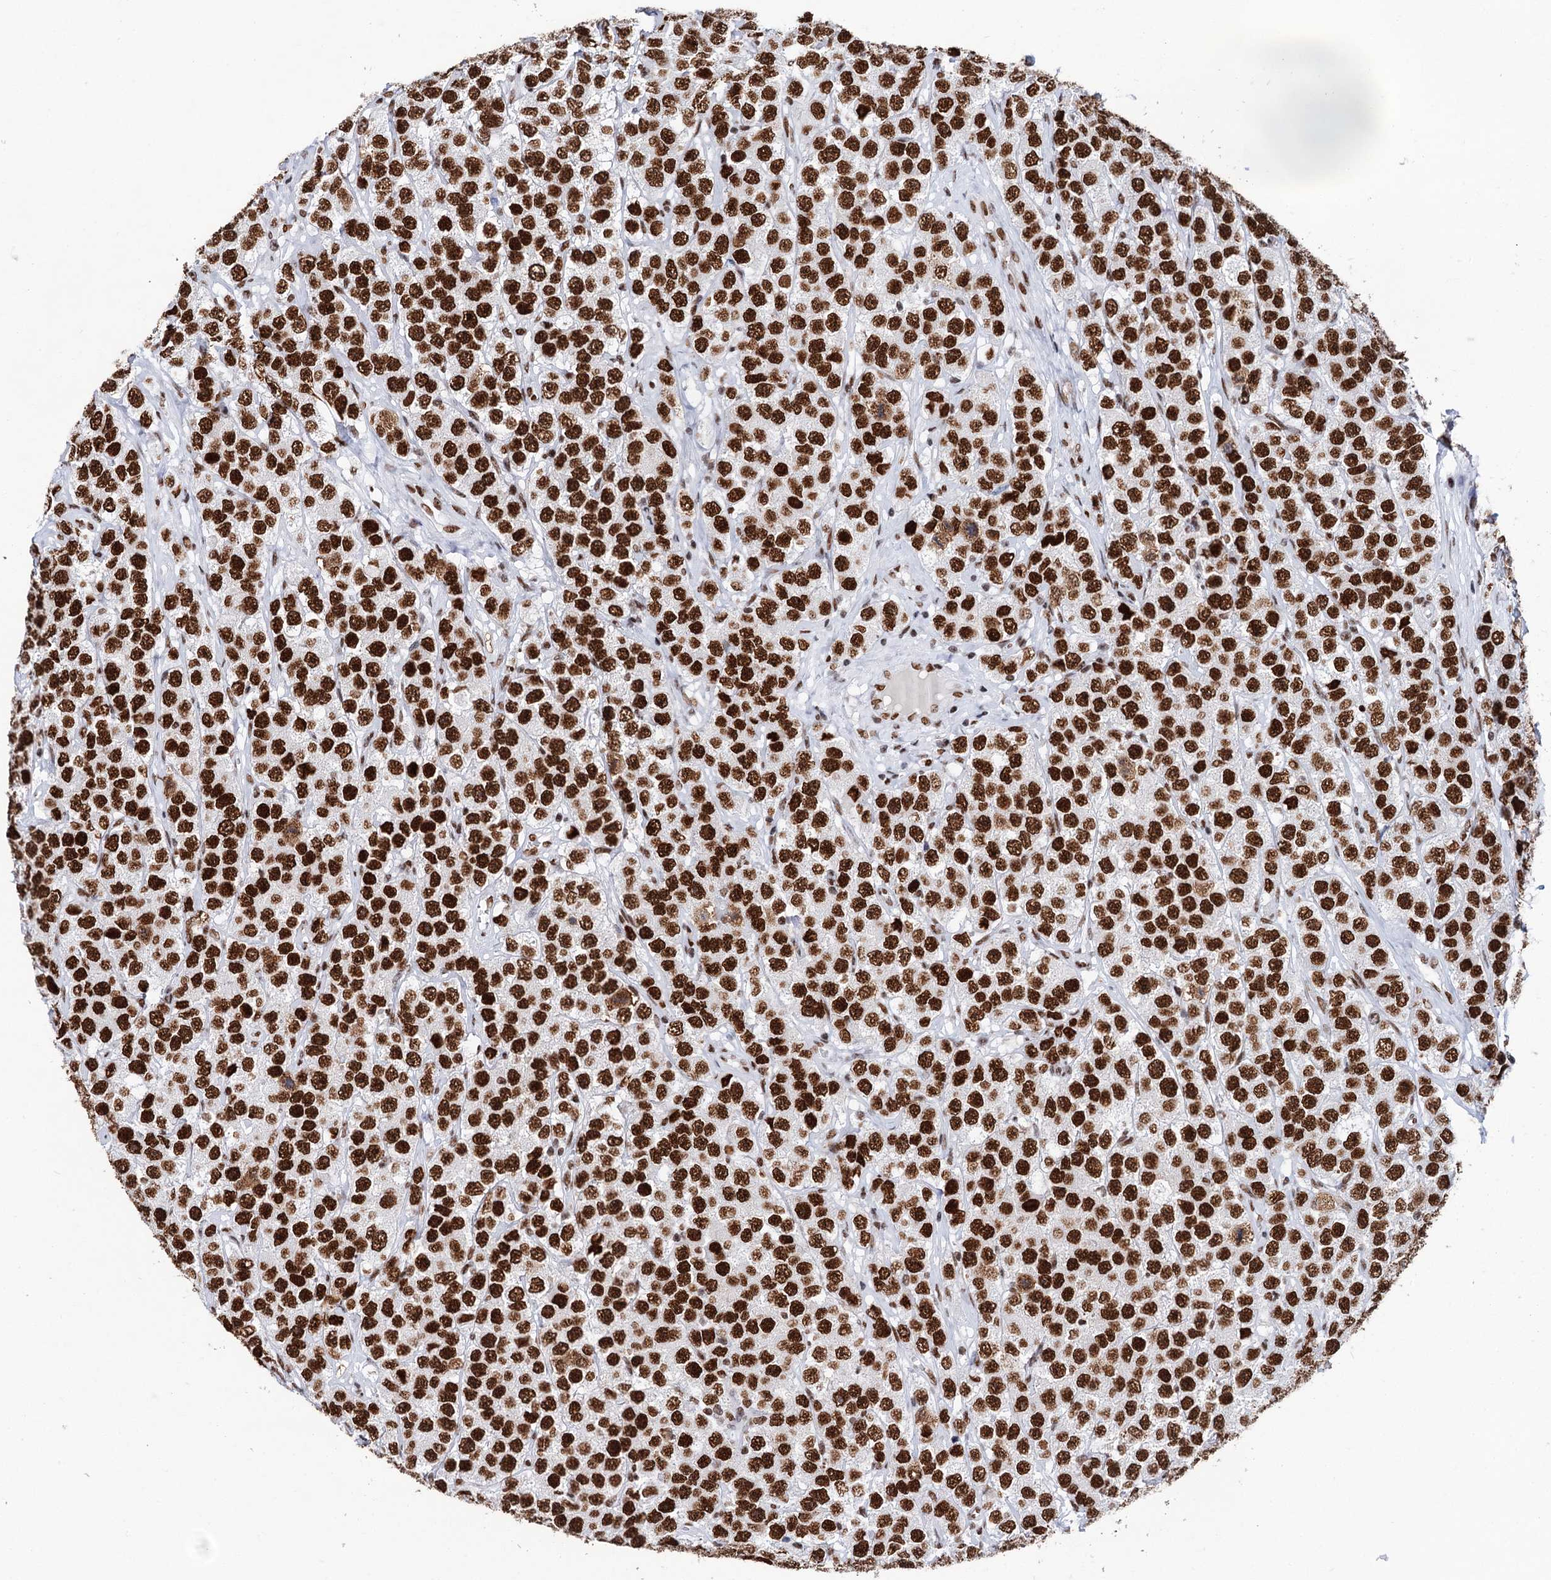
{"staining": {"intensity": "strong", "quantity": ">75%", "location": "nuclear"}, "tissue": "testis cancer", "cell_type": "Tumor cells", "image_type": "cancer", "snomed": [{"axis": "morphology", "description": "Seminoma, NOS"}, {"axis": "topography", "description": "Testis"}], "caption": "This is a photomicrograph of immunohistochemistry staining of seminoma (testis), which shows strong expression in the nuclear of tumor cells.", "gene": "MATR3", "patient": {"sex": "male", "age": 28}}